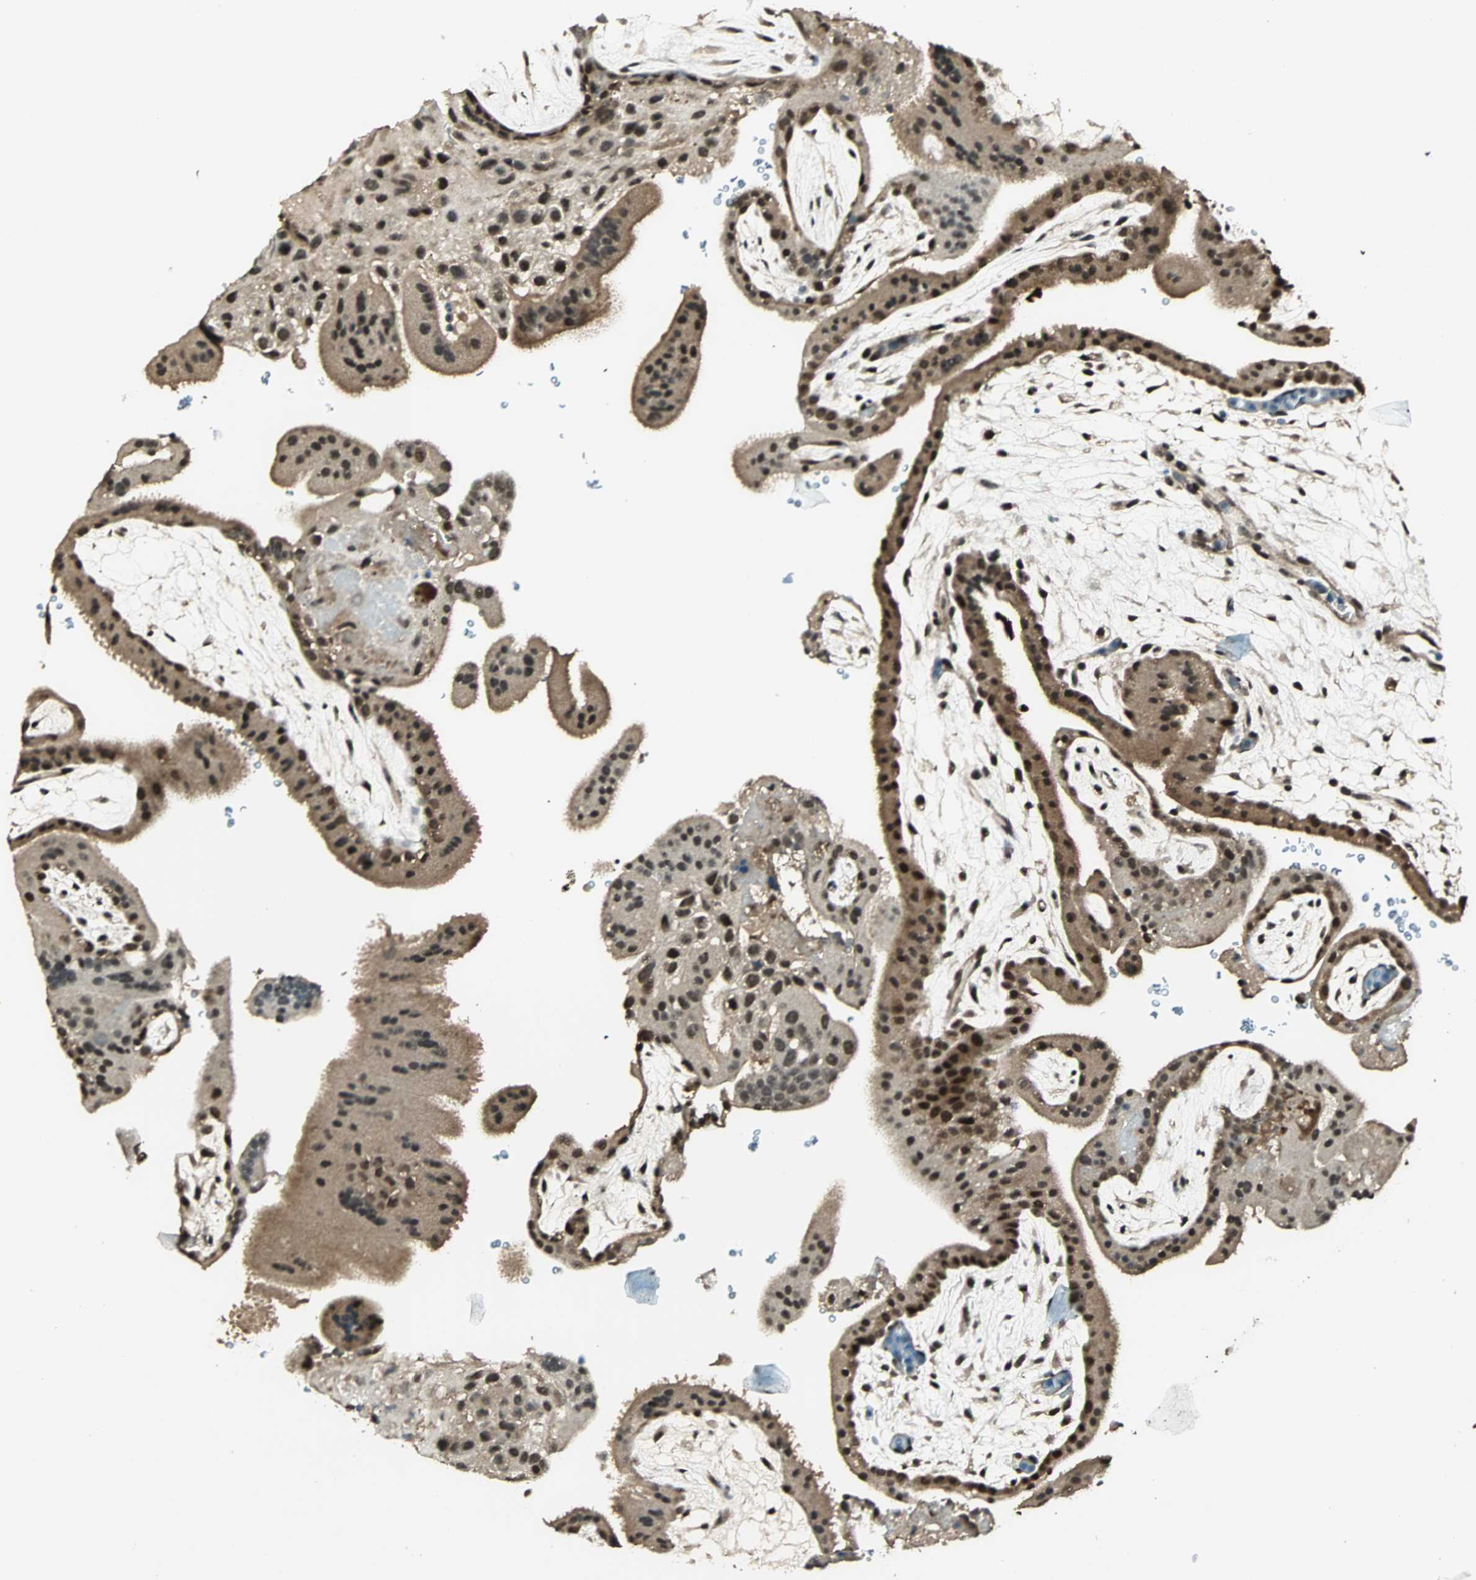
{"staining": {"intensity": "moderate", "quantity": ">75%", "location": "nuclear"}, "tissue": "placenta", "cell_type": "Decidual cells", "image_type": "normal", "snomed": [{"axis": "morphology", "description": "Normal tissue, NOS"}, {"axis": "topography", "description": "Placenta"}], "caption": "A photomicrograph of human placenta stained for a protein demonstrates moderate nuclear brown staining in decidual cells. Using DAB (brown) and hematoxylin (blue) stains, captured at high magnification using brightfield microscopy.", "gene": "ZNF701", "patient": {"sex": "female", "age": 19}}